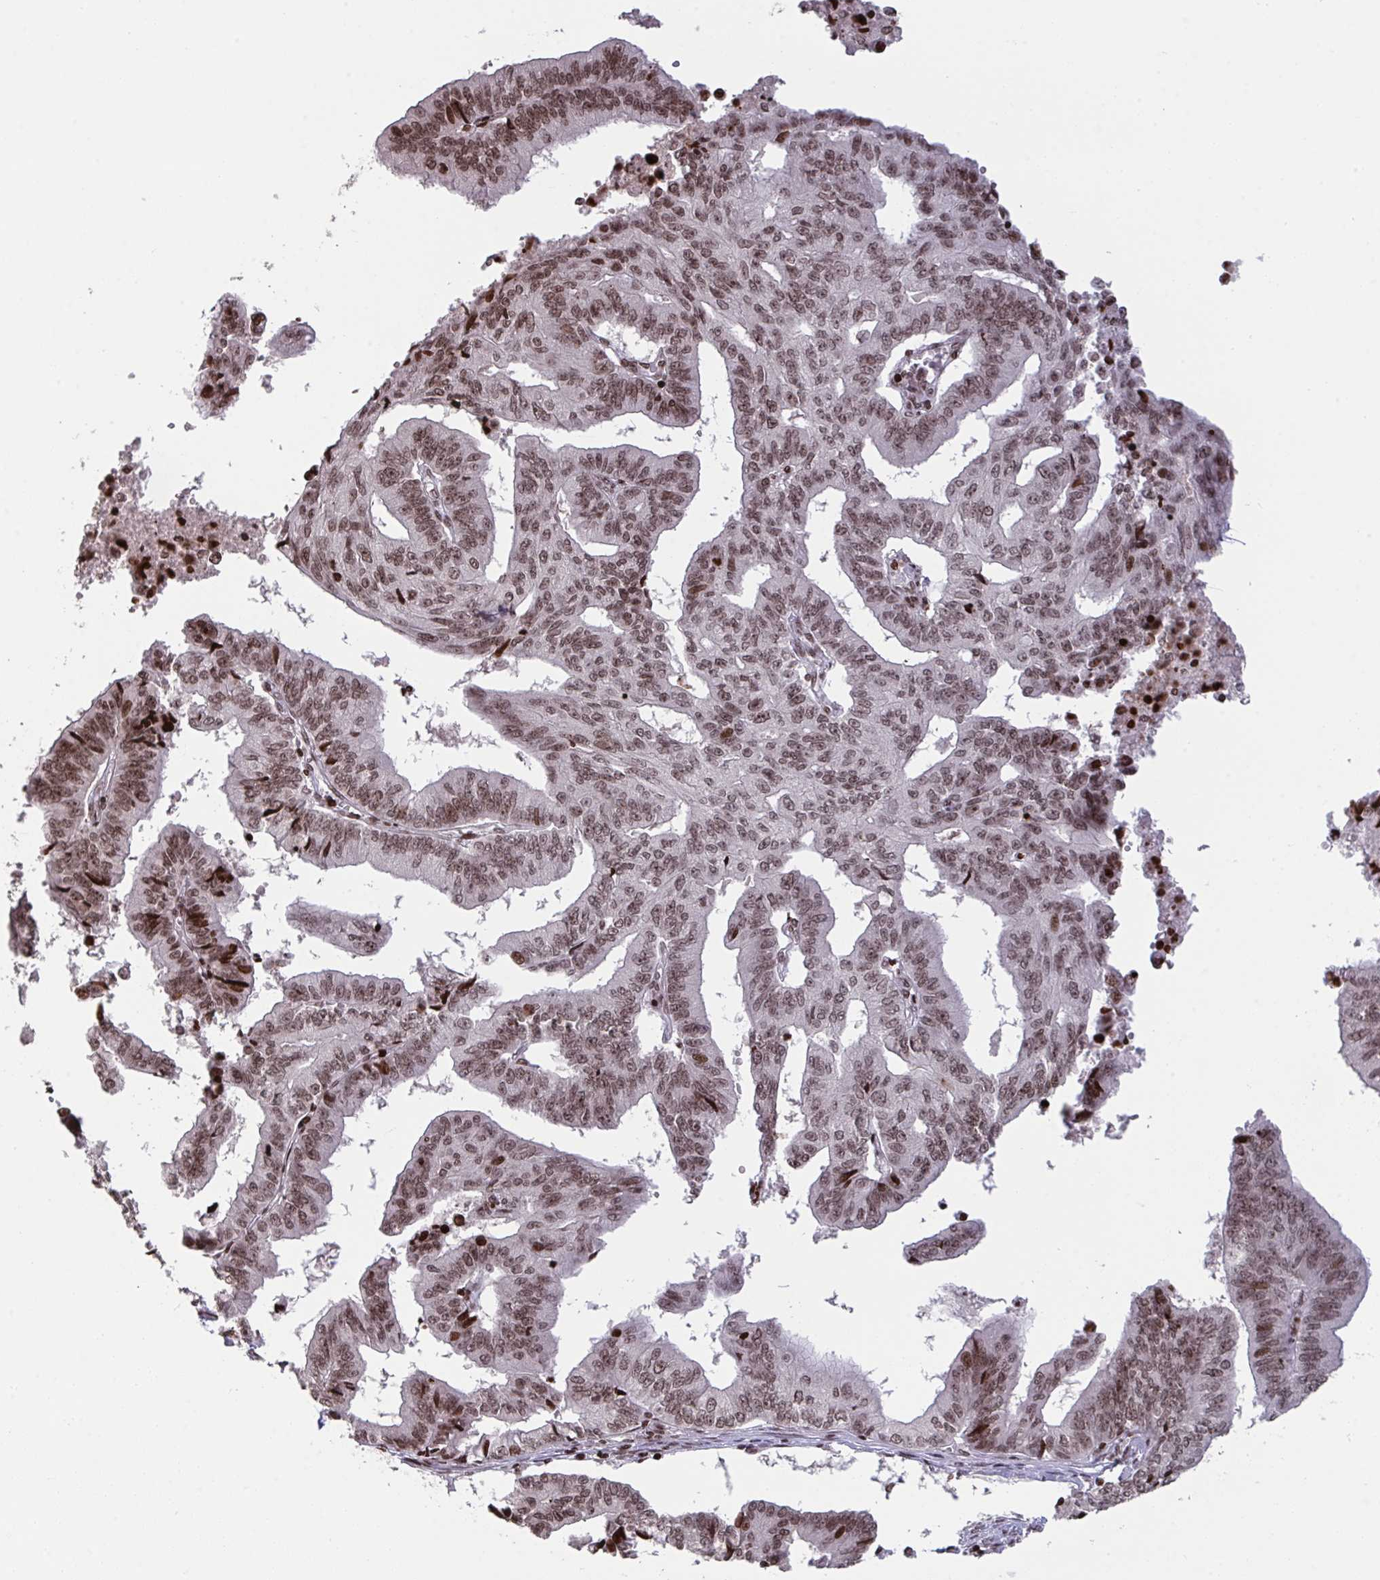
{"staining": {"intensity": "moderate", "quantity": ">75%", "location": "nuclear"}, "tissue": "endometrial cancer", "cell_type": "Tumor cells", "image_type": "cancer", "snomed": [{"axis": "morphology", "description": "Adenocarcinoma, NOS"}, {"axis": "topography", "description": "Endometrium"}], "caption": "About >75% of tumor cells in endometrial cancer (adenocarcinoma) demonstrate moderate nuclear protein expression as visualized by brown immunohistochemical staining.", "gene": "NIP7", "patient": {"sex": "female", "age": 65}}